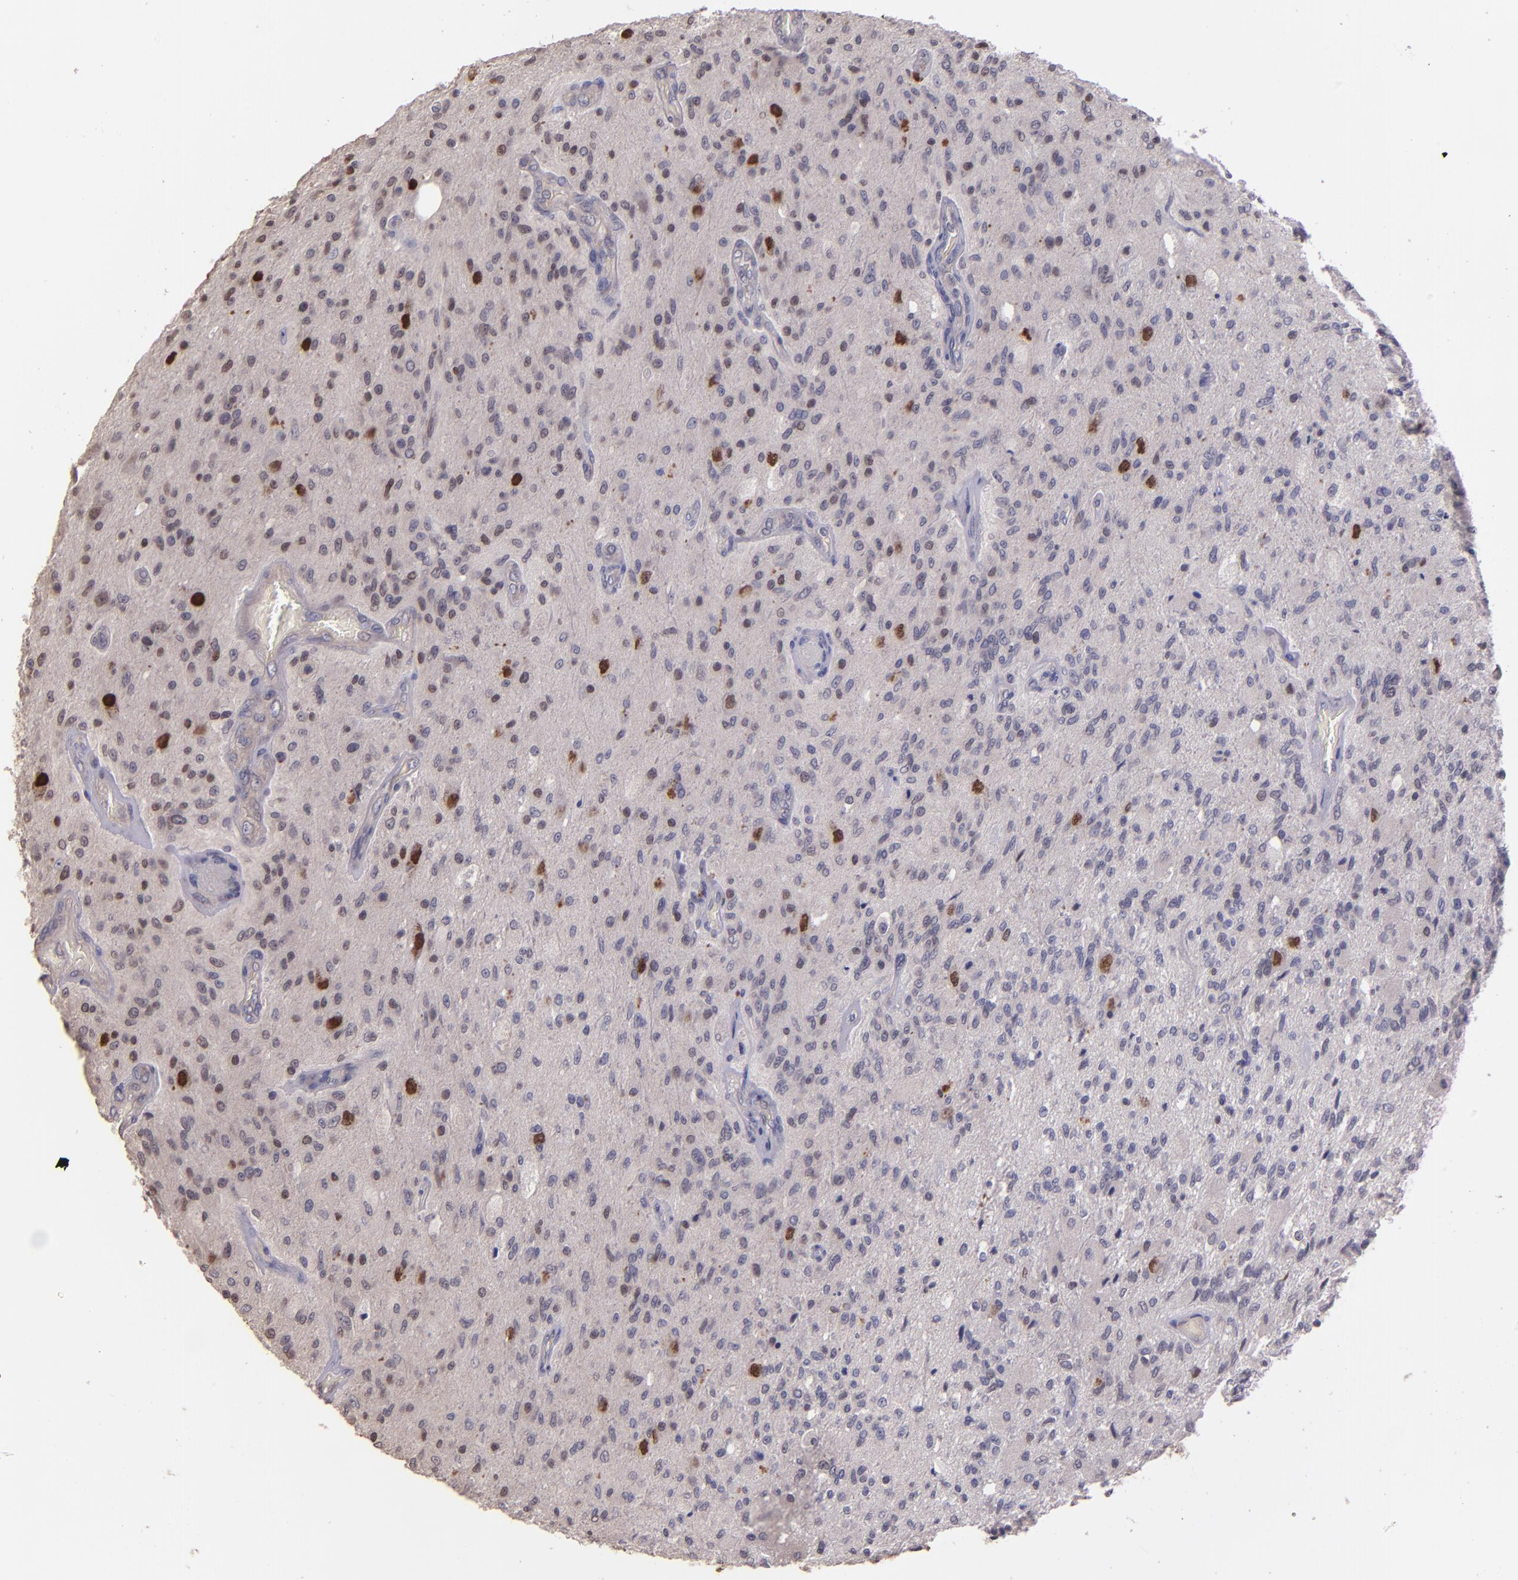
{"staining": {"intensity": "moderate", "quantity": "25%-75%", "location": "nuclear"}, "tissue": "glioma", "cell_type": "Tumor cells", "image_type": "cancer", "snomed": [{"axis": "morphology", "description": "Normal tissue, NOS"}, {"axis": "morphology", "description": "Glioma, malignant, High grade"}, {"axis": "topography", "description": "Cerebral cortex"}], "caption": "This image demonstrates immunohistochemistry staining of malignant glioma (high-grade), with medium moderate nuclear staining in about 25%-75% of tumor cells.", "gene": "NUP62CL", "patient": {"sex": "male", "age": 77}}